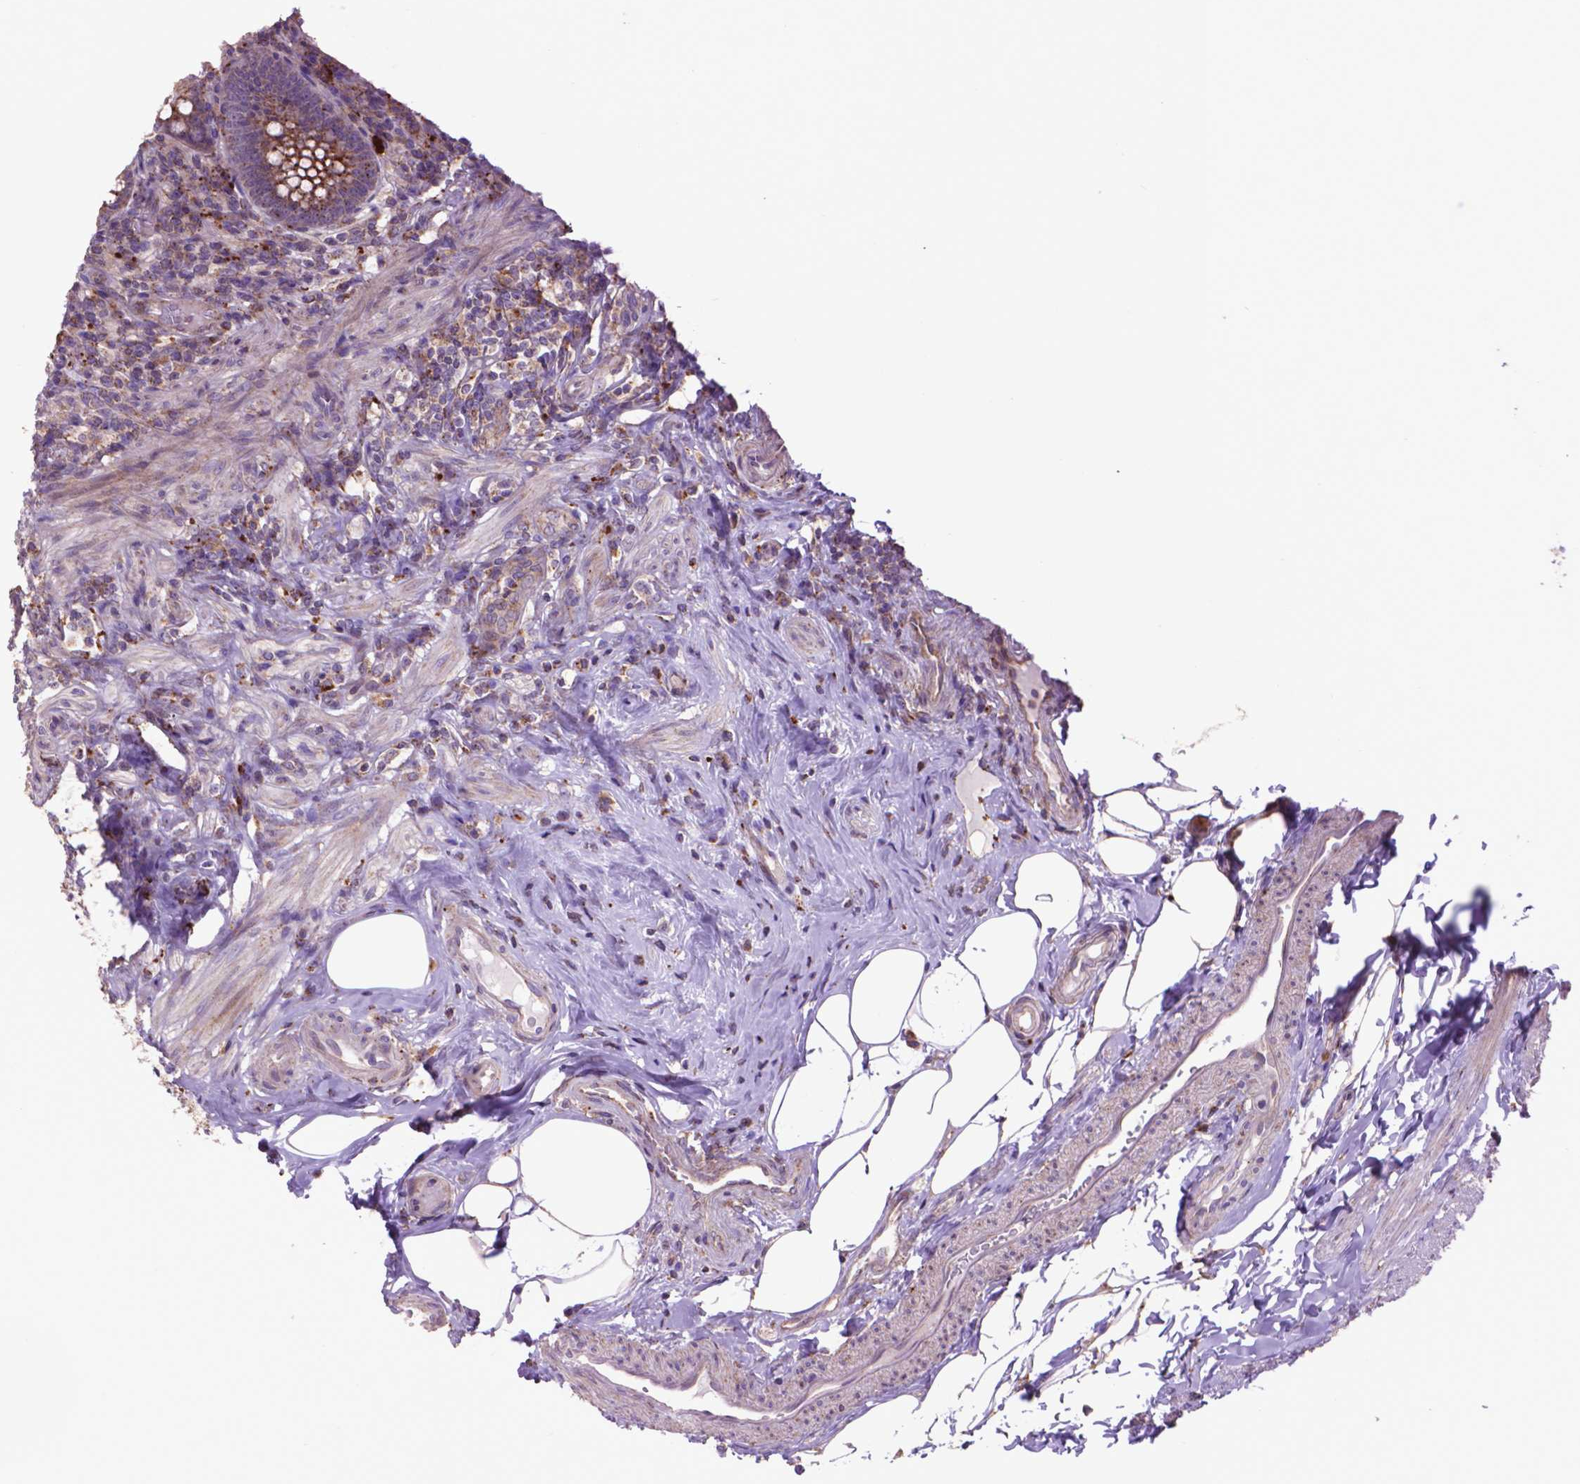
{"staining": {"intensity": "strong", "quantity": ">75%", "location": "cytoplasmic/membranous"}, "tissue": "appendix", "cell_type": "Glandular cells", "image_type": "normal", "snomed": [{"axis": "morphology", "description": "Normal tissue, NOS"}, {"axis": "topography", "description": "Appendix"}], "caption": "A brown stain labels strong cytoplasmic/membranous positivity of a protein in glandular cells of normal human appendix.", "gene": "GLB1", "patient": {"sex": "male", "age": 47}}